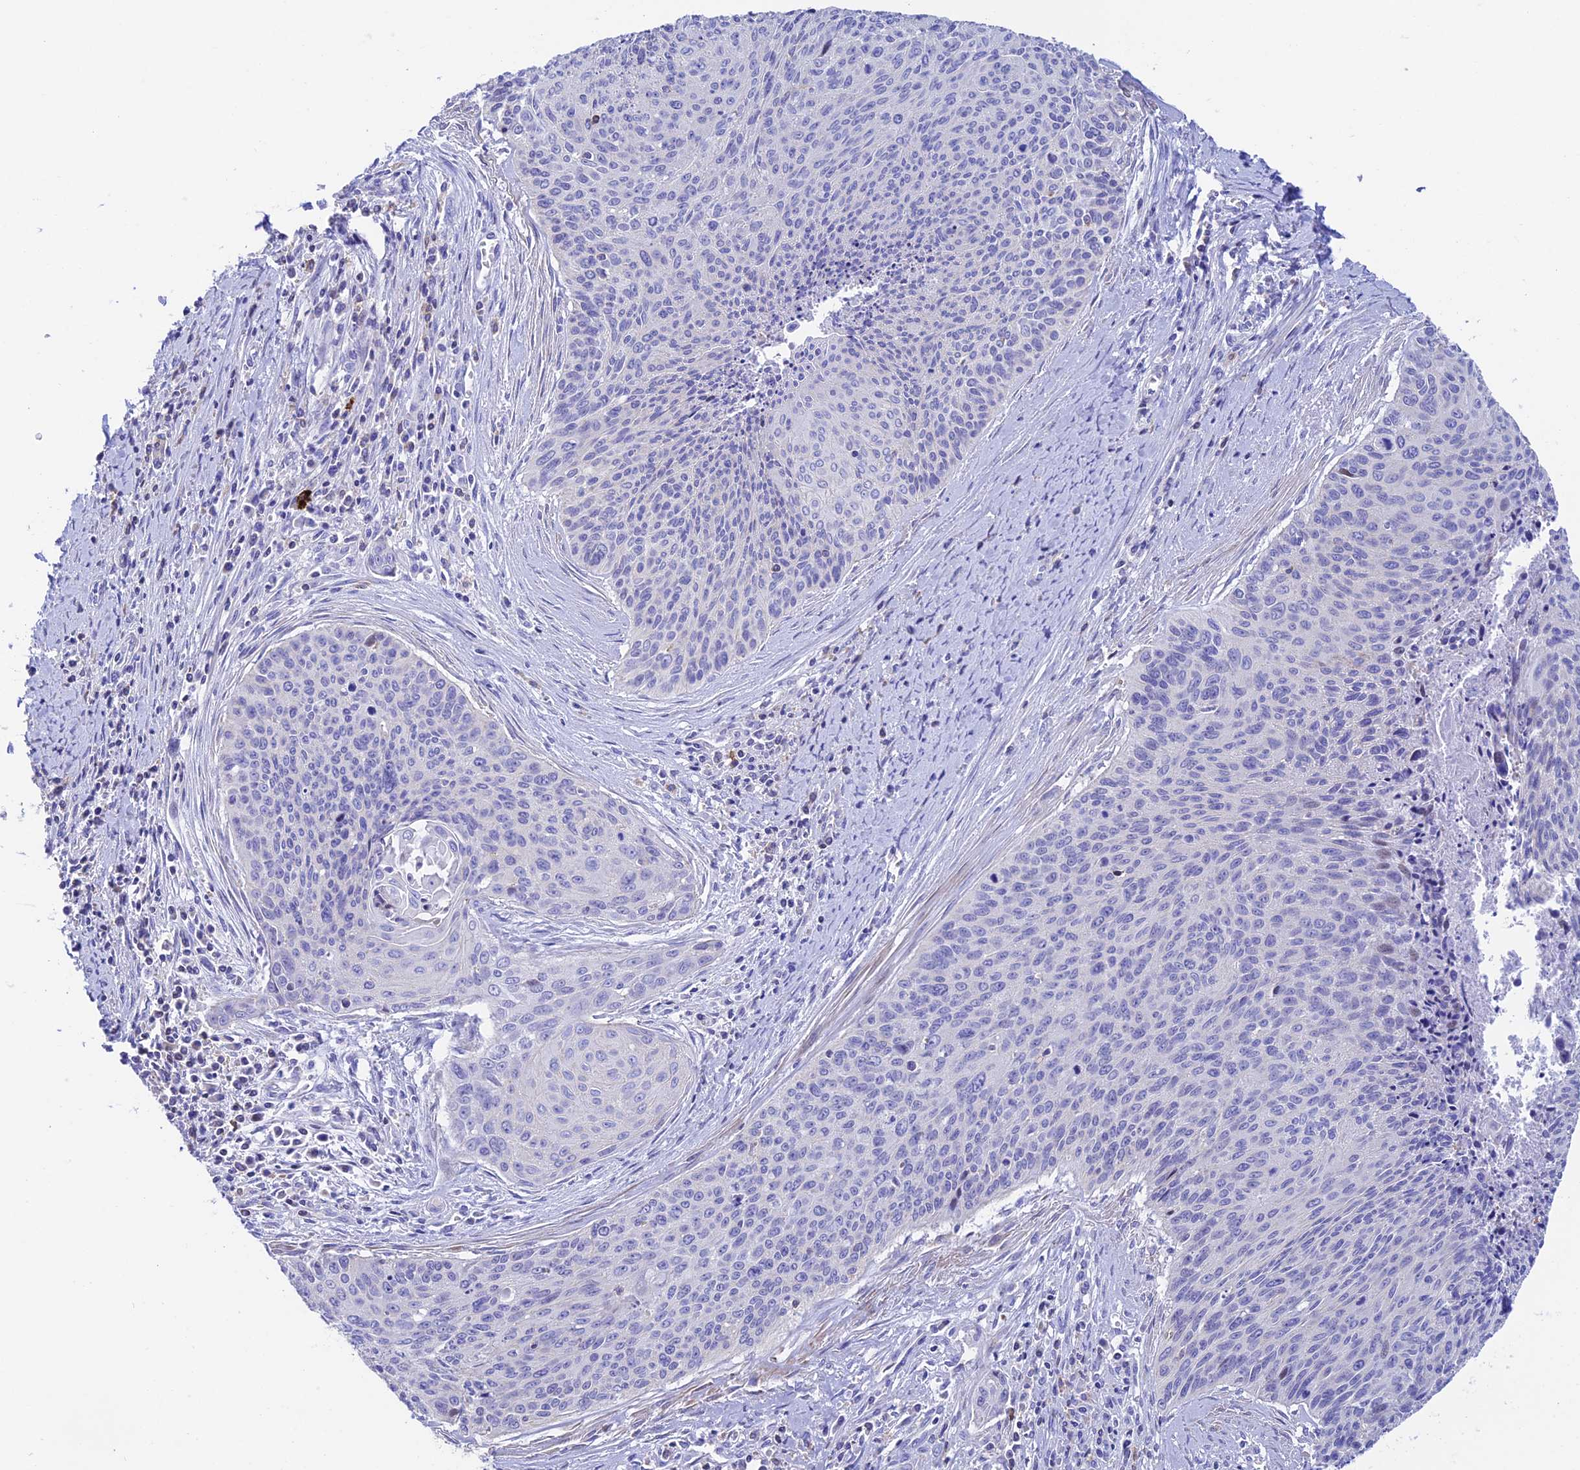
{"staining": {"intensity": "negative", "quantity": "none", "location": "none"}, "tissue": "cervical cancer", "cell_type": "Tumor cells", "image_type": "cancer", "snomed": [{"axis": "morphology", "description": "Squamous cell carcinoma, NOS"}, {"axis": "topography", "description": "Cervix"}], "caption": "The histopathology image shows no staining of tumor cells in squamous cell carcinoma (cervical).", "gene": "PRIM1", "patient": {"sex": "female", "age": 55}}